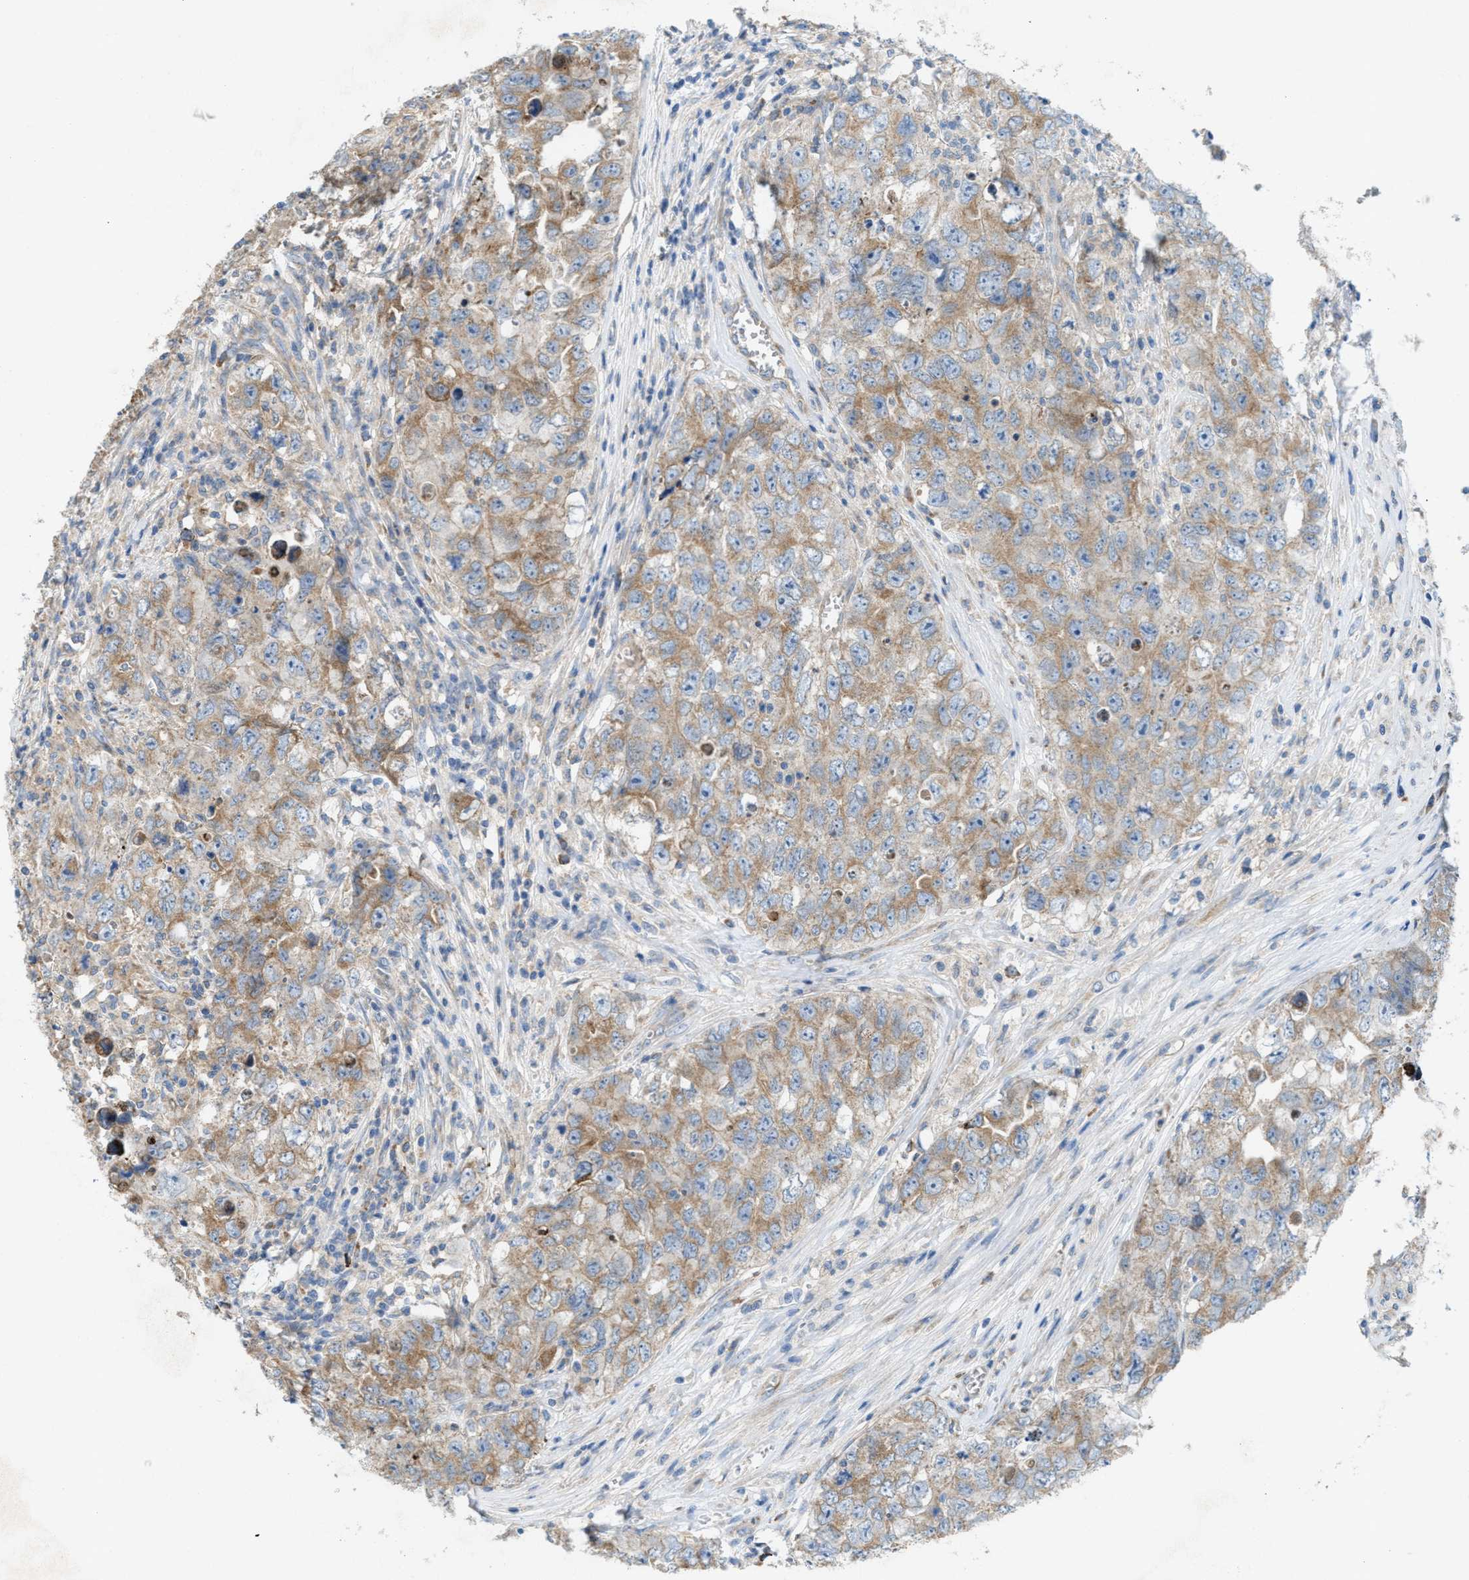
{"staining": {"intensity": "weak", "quantity": ">75%", "location": "cytoplasmic/membranous"}, "tissue": "testis cancer", "cell_type": "Tumor cells", "image_type": "cancer", "snomed": [{"axis": "morphology", "description": "Seminoma, NOS"}, {"axis": "morphology", "description": "Carcinoma, Embryonal, NOS"}, {"axis": "topography", "description": "Testis"}], "caption": "This photomicrograph displays immunohistochemistry (IHC) staining of human testis cancer, with low weak cytoplasmic/membranous positivity in approximately >75% of tumor cells.", "gene": "DYNC2I1", "patient": {"sex": "male", "age": 43}}